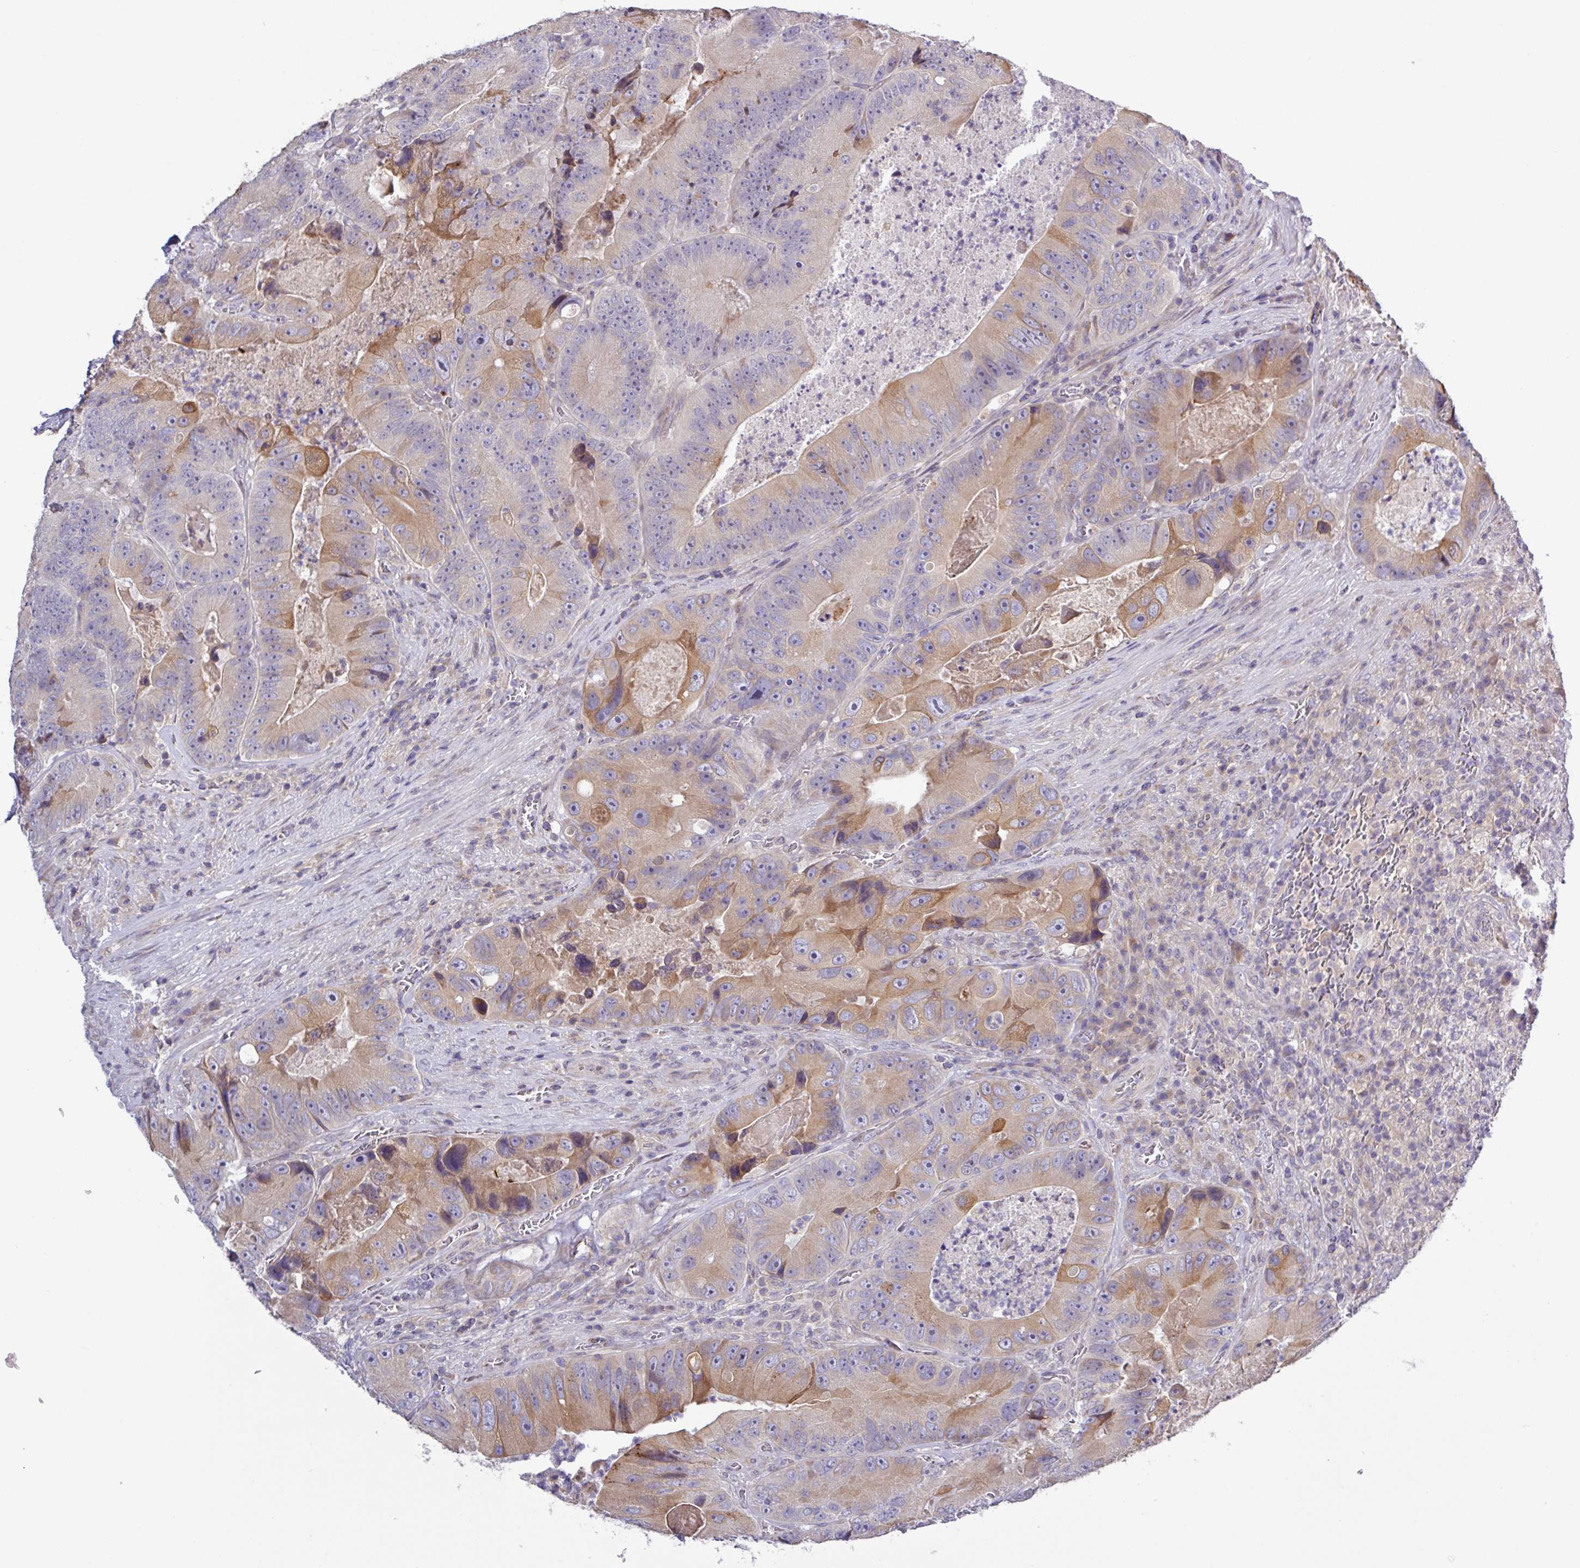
{"staining": {"intensity": "moderate", "quantity": "25%-75%", "location": "cytoplasmic/membranous"}, "tissue": "colorectal cancer", "cell_type": "Tumor cells", "image_type": "cancer", "snomed": [{"axis": "morphology", "description": "Adenocarcinoma, NOS"}, {"axis": "topography", "description": "Colon"}], "caption": "An immunohistochemistry histopathology image of neoplastic tissue is shown. Protein staining in brown labels moderate cytoplasmic/membranous positivity in colorectal adenocarcinoma within tumor cells.", "gene": "SFTPB", "patient": {"sex": "female", "age": 86}}